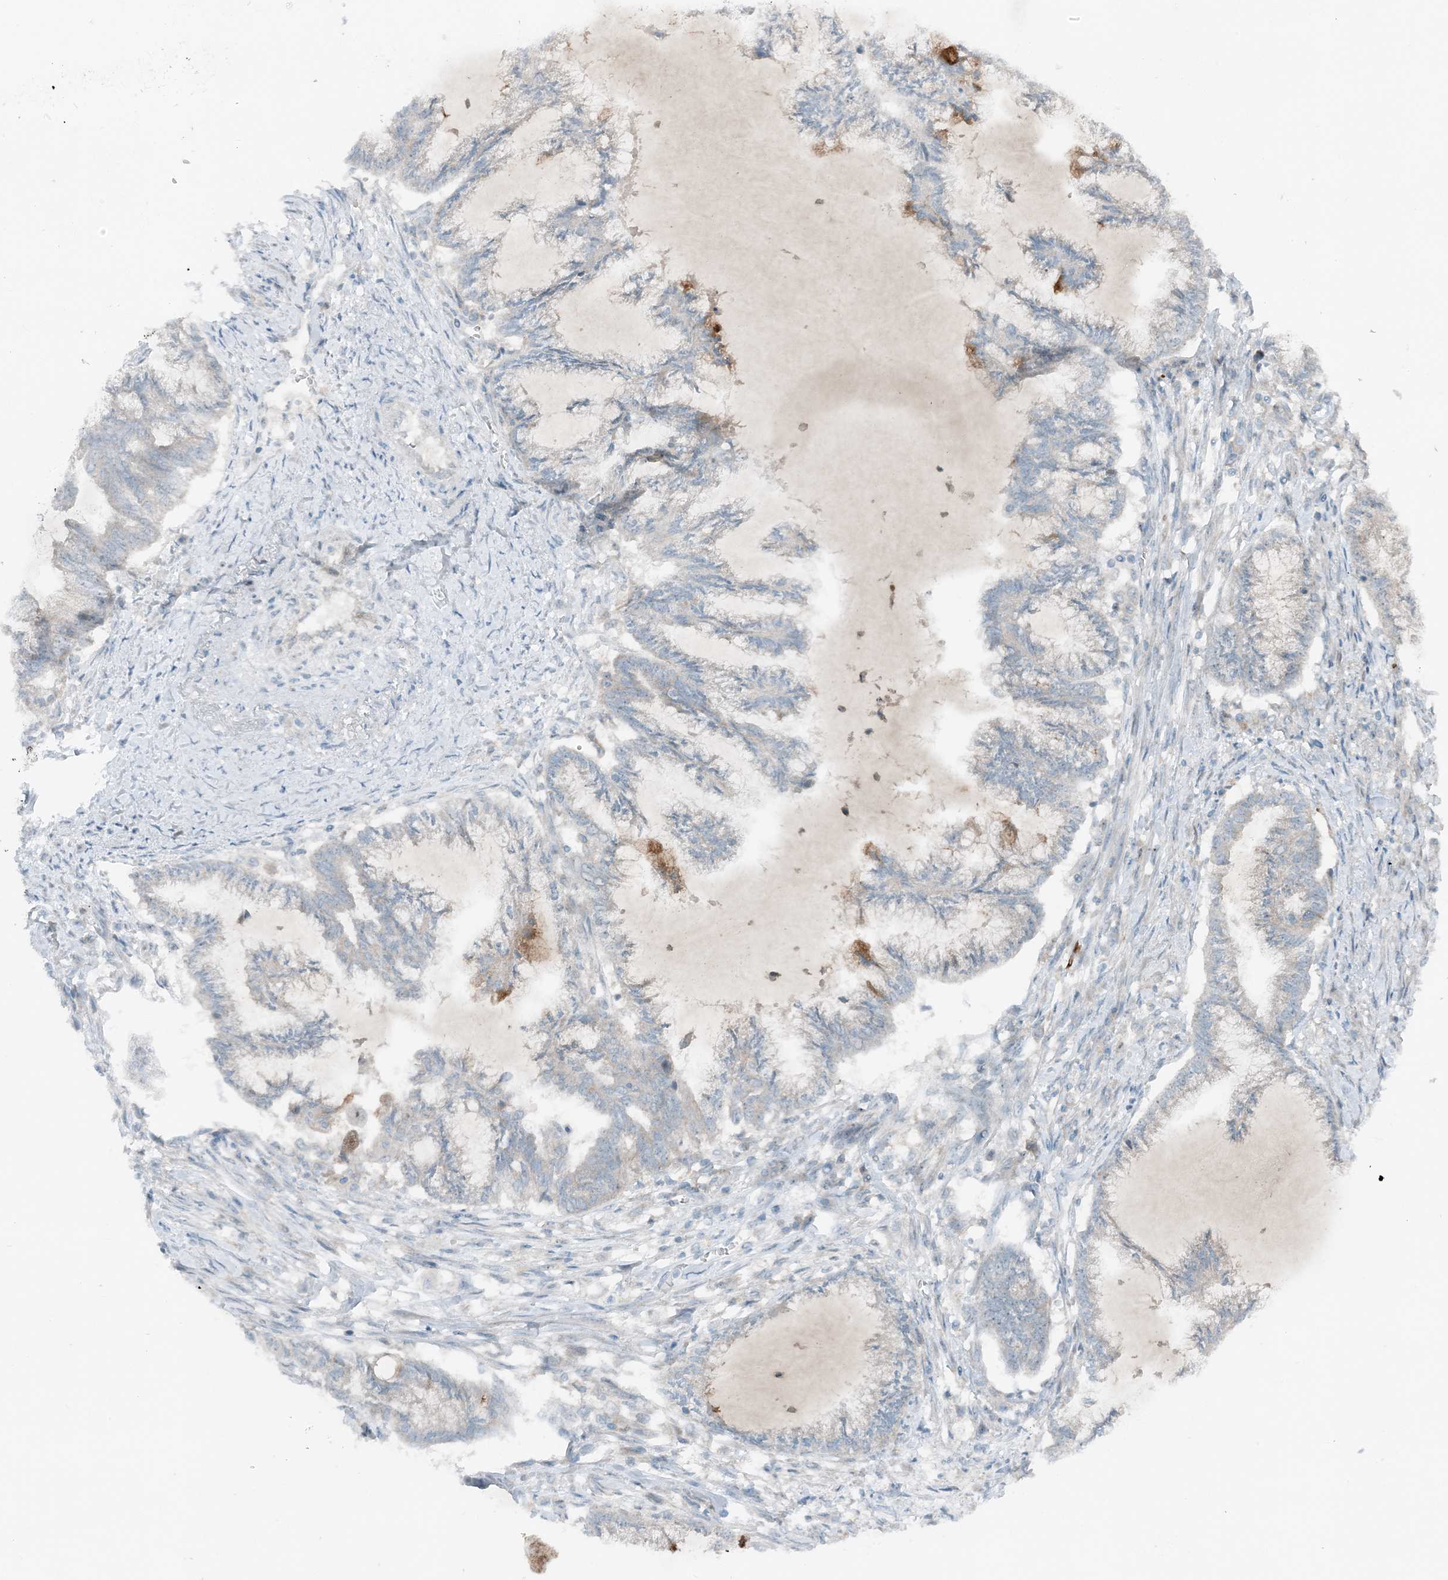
{"staining": {"intensity": "negative", "quantity": "none", "location": "none"}, "tissue": "endometrial cancer", "cell_type": "Tumor cells", "image_type": "cancer", "snomed": [{"axis": "morphology", "description": "Adenocarcinoma, NOS"}, {"axis": "topography", "description": "Endometrium"}], "caption": "Immunohistochemical staining of human adenocarcinoma (endometrial) reveals no significant positivity in tumor cells.", "gene": "MITD1", "patient": {"sex": "female", "age": 86}}